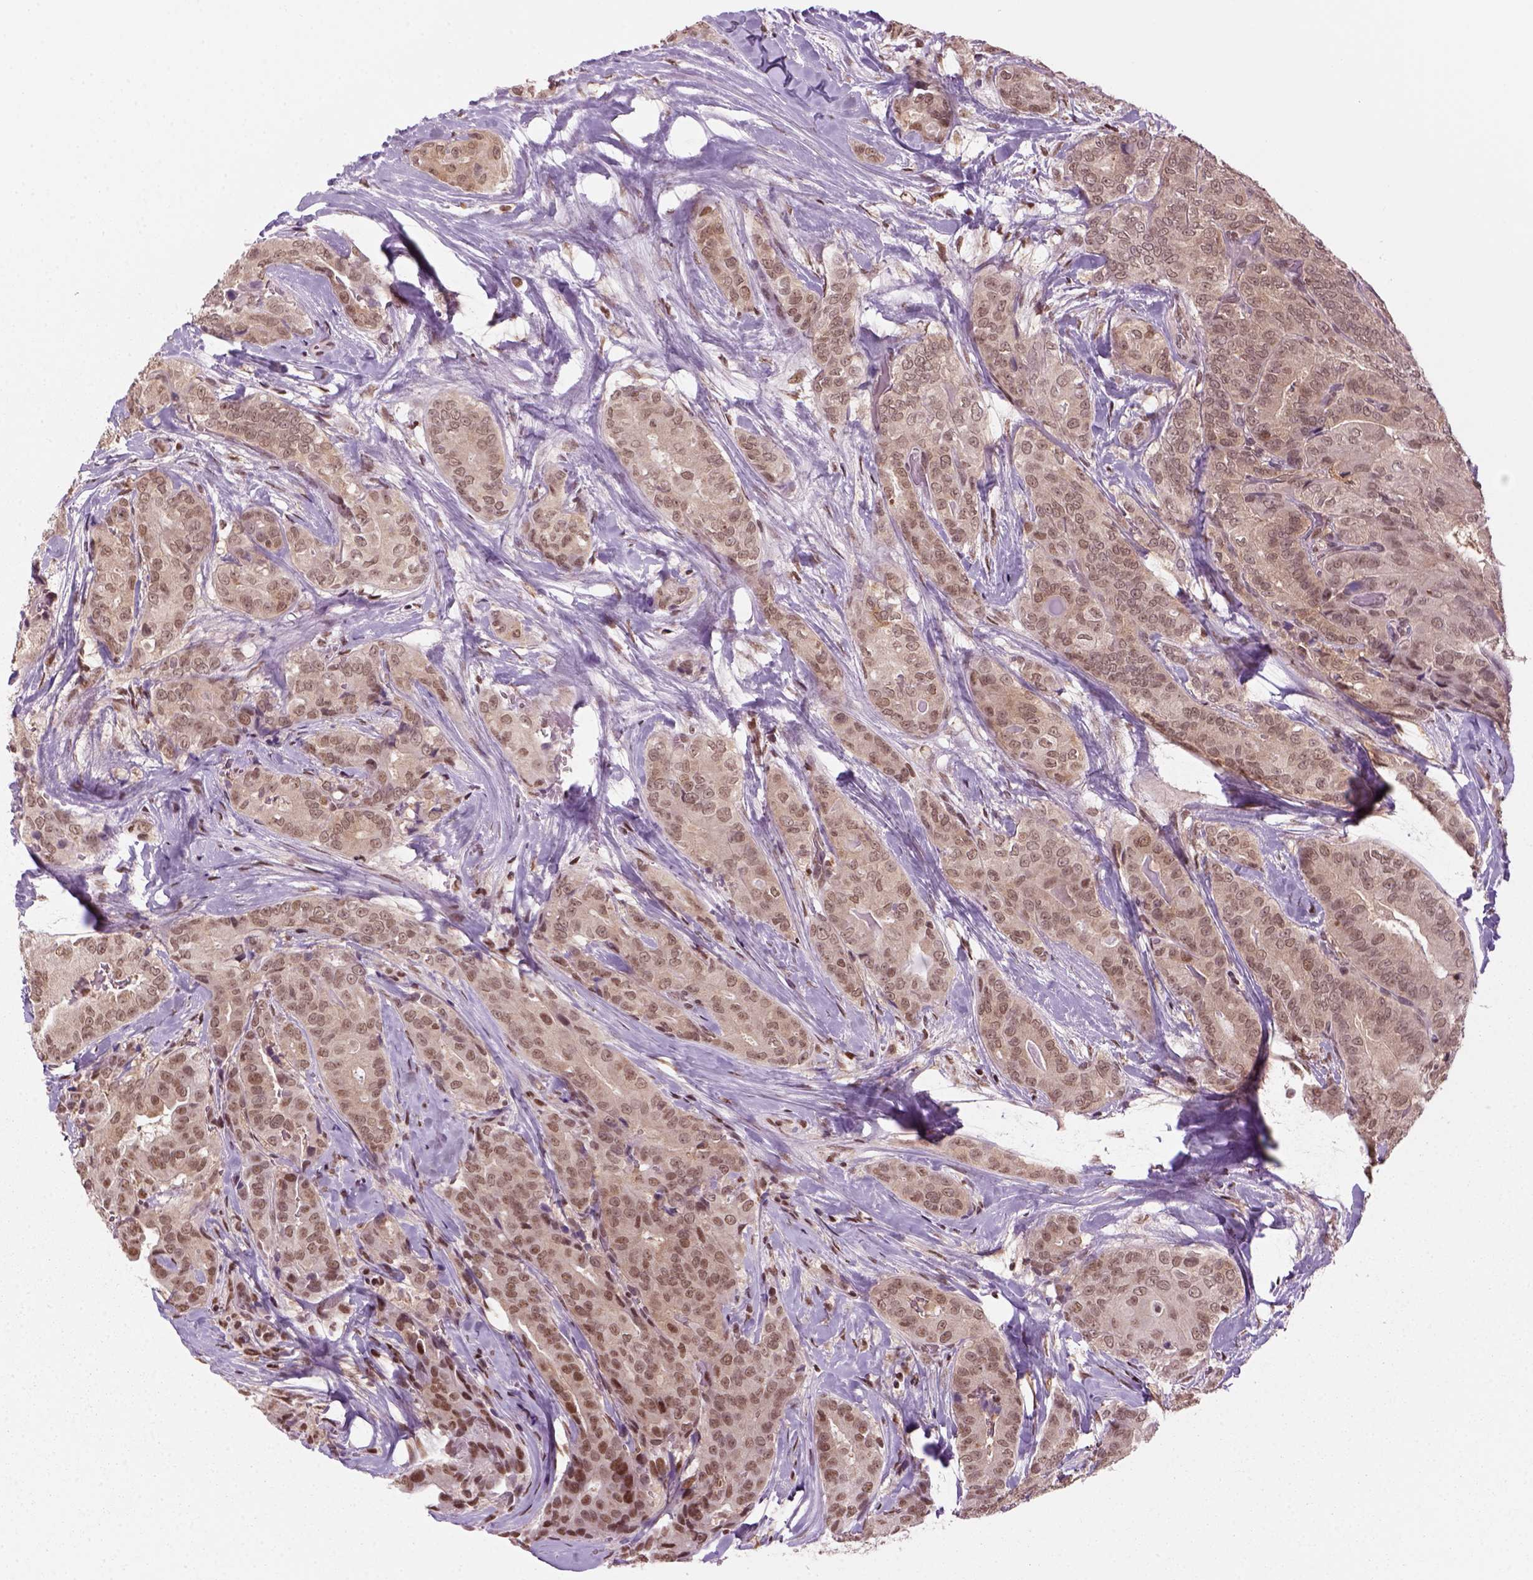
{"staining": {"intensity": "weak", "quantity": ">75%", "location": "nuclear"}, "tissue": "thyroid cancer", "cell_type": "Tumor cells", "image_type": "cancer", "snomed": [{"axis": "morphology", "description": "Papillary adenocarcinoma, NOS"}, {"axis": "topography", "description": "Thyroid gland"}], "caption": "Immunohistochemical staining of human thyroid cancer (papillary adenocarcinoma) shows low levels of weak nuclear protein positivity in approximately >75% of tumor cells. (DAB (3,3'-diaminobenzidine) = brown stain, brightfield microscopy at high magnification).", "gene": "GOT1", "patient": {"sex": "male", "age": 61}}